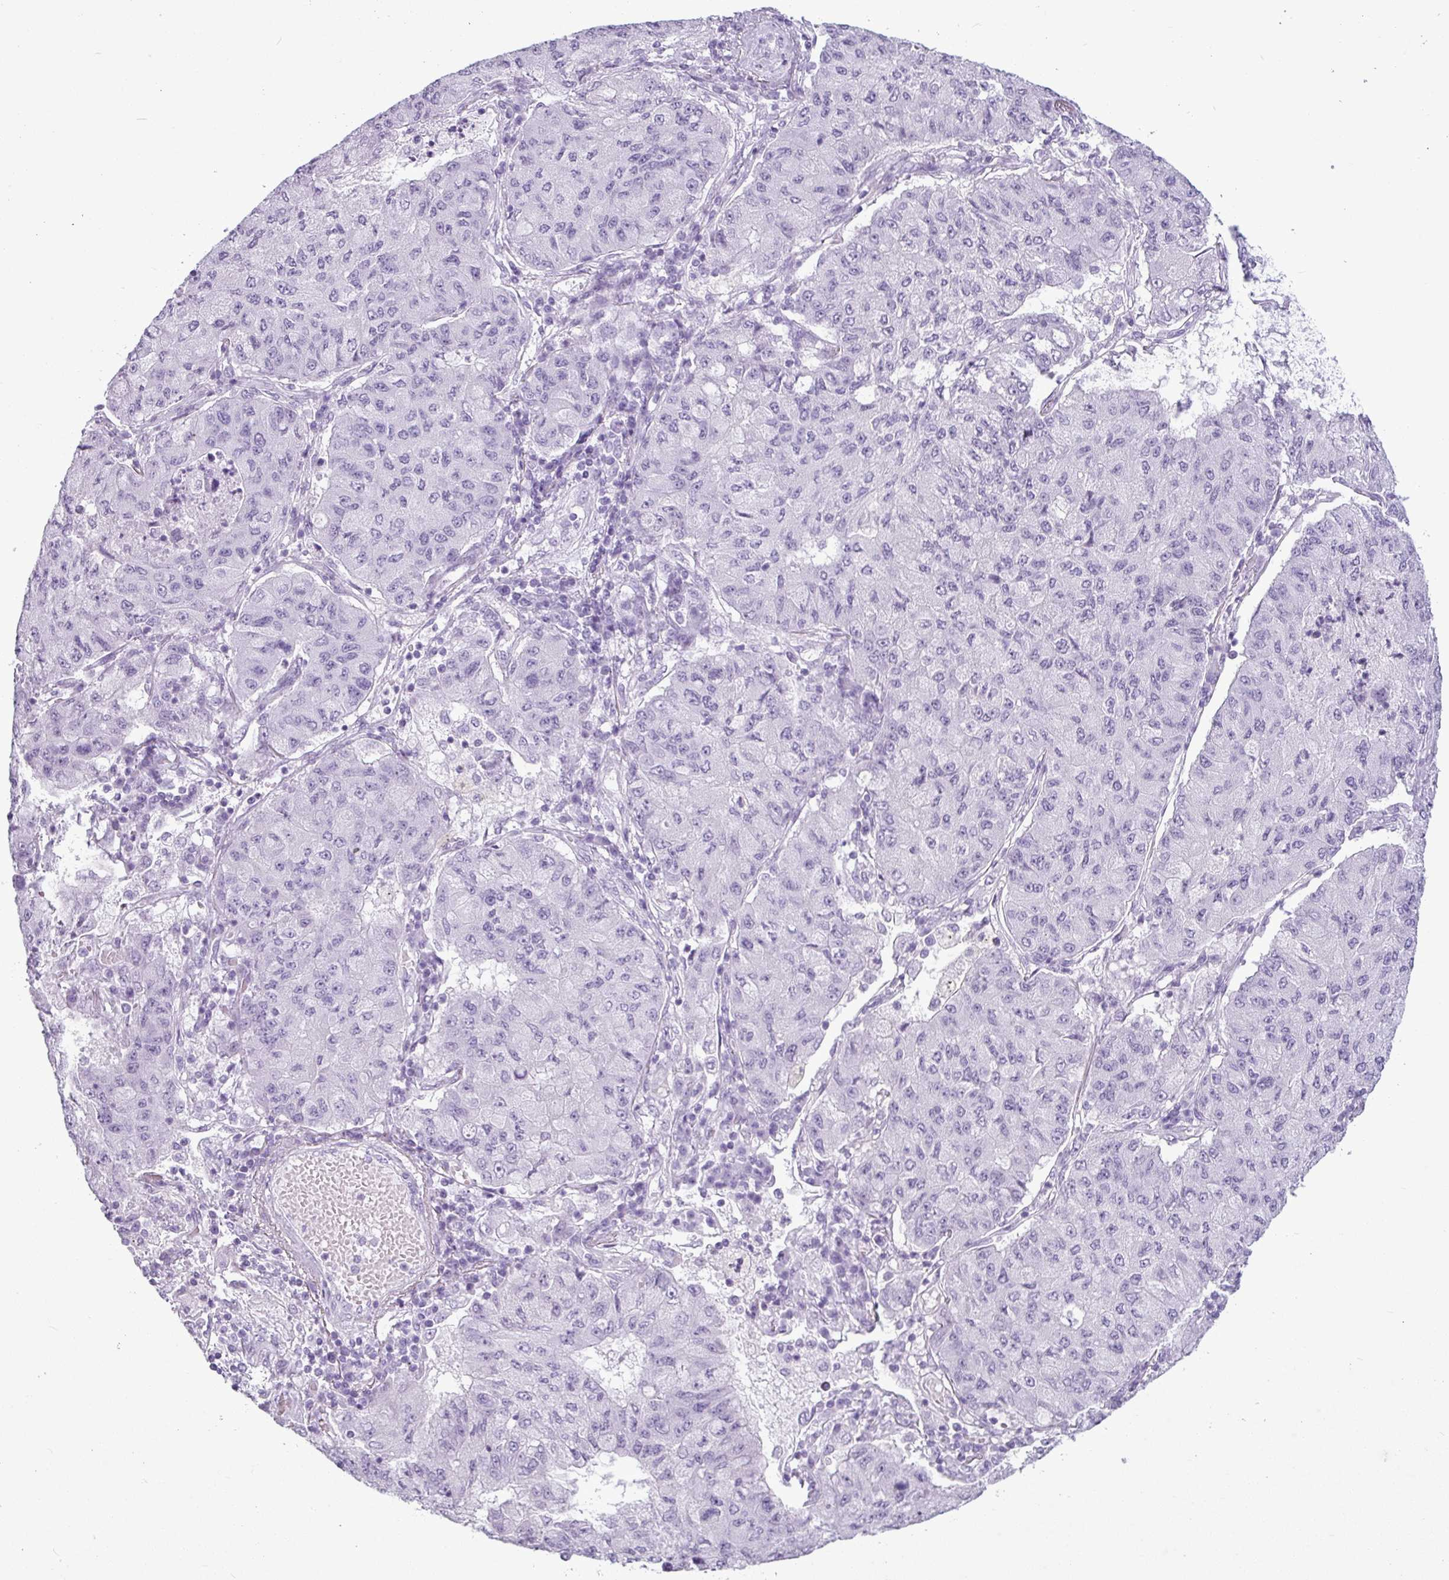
{"staining": {"intensity": "negative", "quantity": "none", "location": "none"}, "tissue": "lung cancer", "cell_type": "Tumor cells", "image_type": "cancer", "snomed": [{"axis": "morphology", "description": "Squamous cell carcinoma, NOS"}, {"axis": "topography", "description": "Lung"}], "caption": "Tumor cells show no significant protein staining in lung cancer (squamous cell carcinoma).", "gene": "AMY1B", "patient": {"sex": "male", "age": 74}}